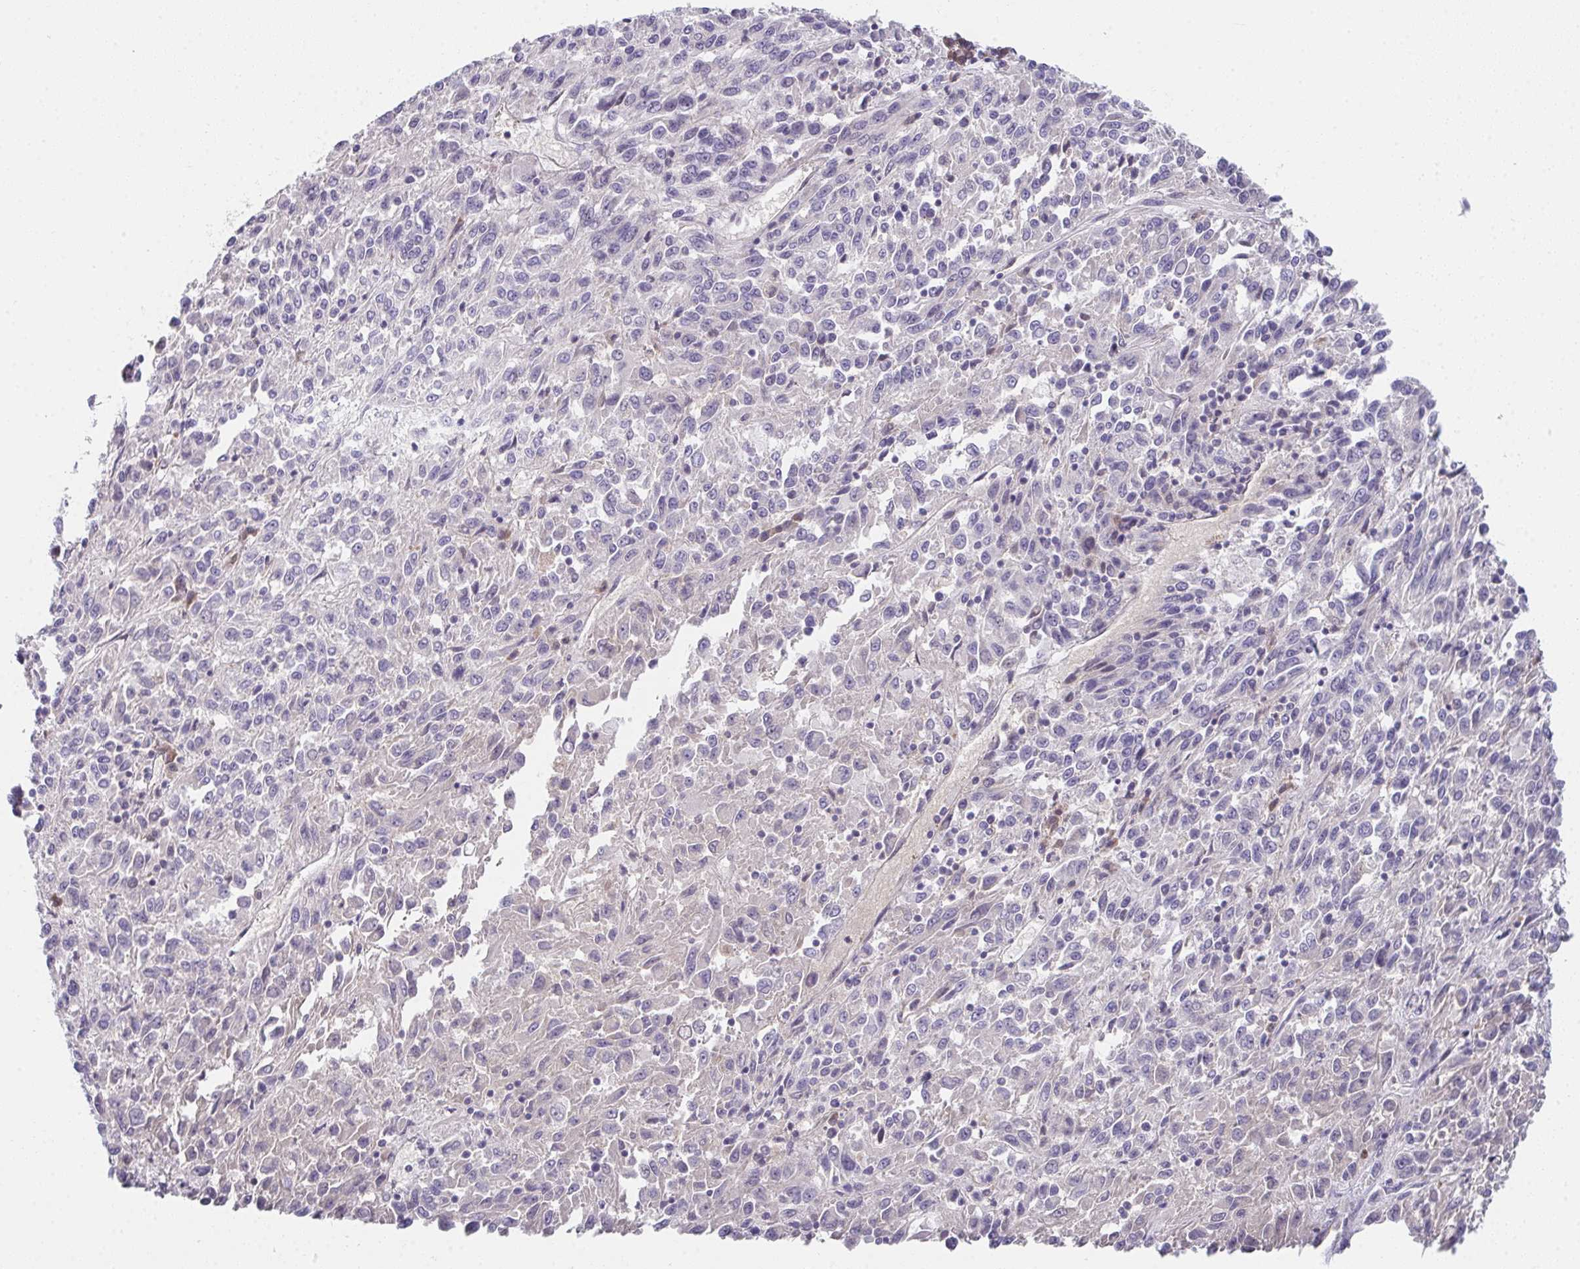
{"staining": {"intensity": "negative", "quantity": "none", "location": "none"}, "tissue": "melanoma", "cell_type": "Tumor cells", "image_type": "cancer", "snomed": [{"axis": "morphology", "description": "Malignant melanoma, Metastatic site"}, {"axis": "topography", "description": "Lung"}], "caption": "IHC histopathology image of malignant melanoma (metastatic site) stained for a protein (brown), which reveals no staining in tumor cells.", "gene": "GLTPD2", "patient": {"sex": "male", "age": 64}}